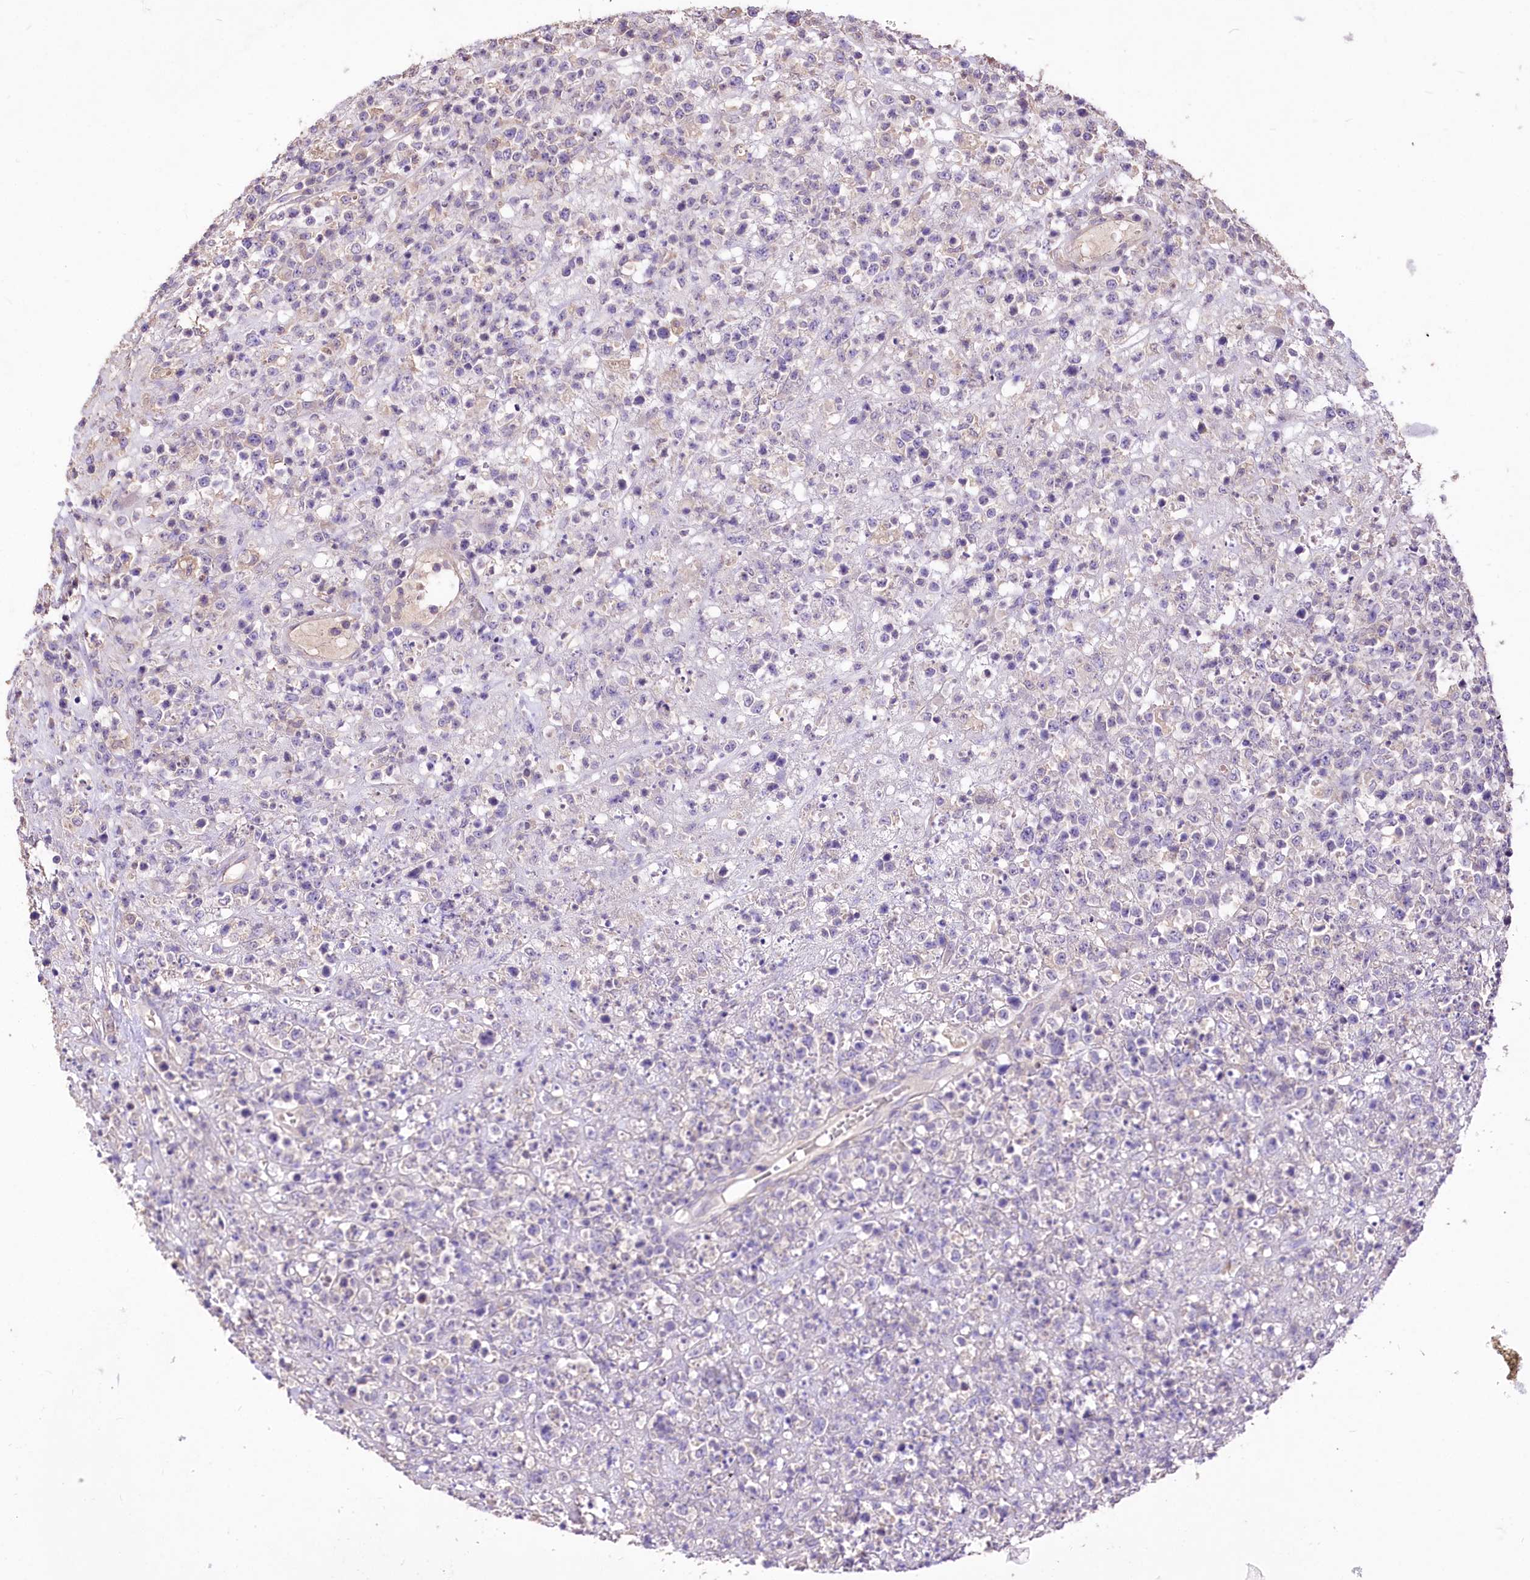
{"staining": {"intensity": "negative", "quantity": "none", "location": "none"}, "tissue": "lymphoma", "cell_type": "Tumor cells", "image_type": "cancer", "snomed": [{"axis": "morphology", "description": "Malignant lymphoma, non-Hodgkin's type, High grade"}, {"axis": "topography", "description": "Colon"}], "caption": "This is an immunohistochemistry (IHC) photomicrograph of lymphoma. There is no expression in tumor cells.", "gene": "PCYOX1L", "patient": {"sex": "female", "age": 53}}